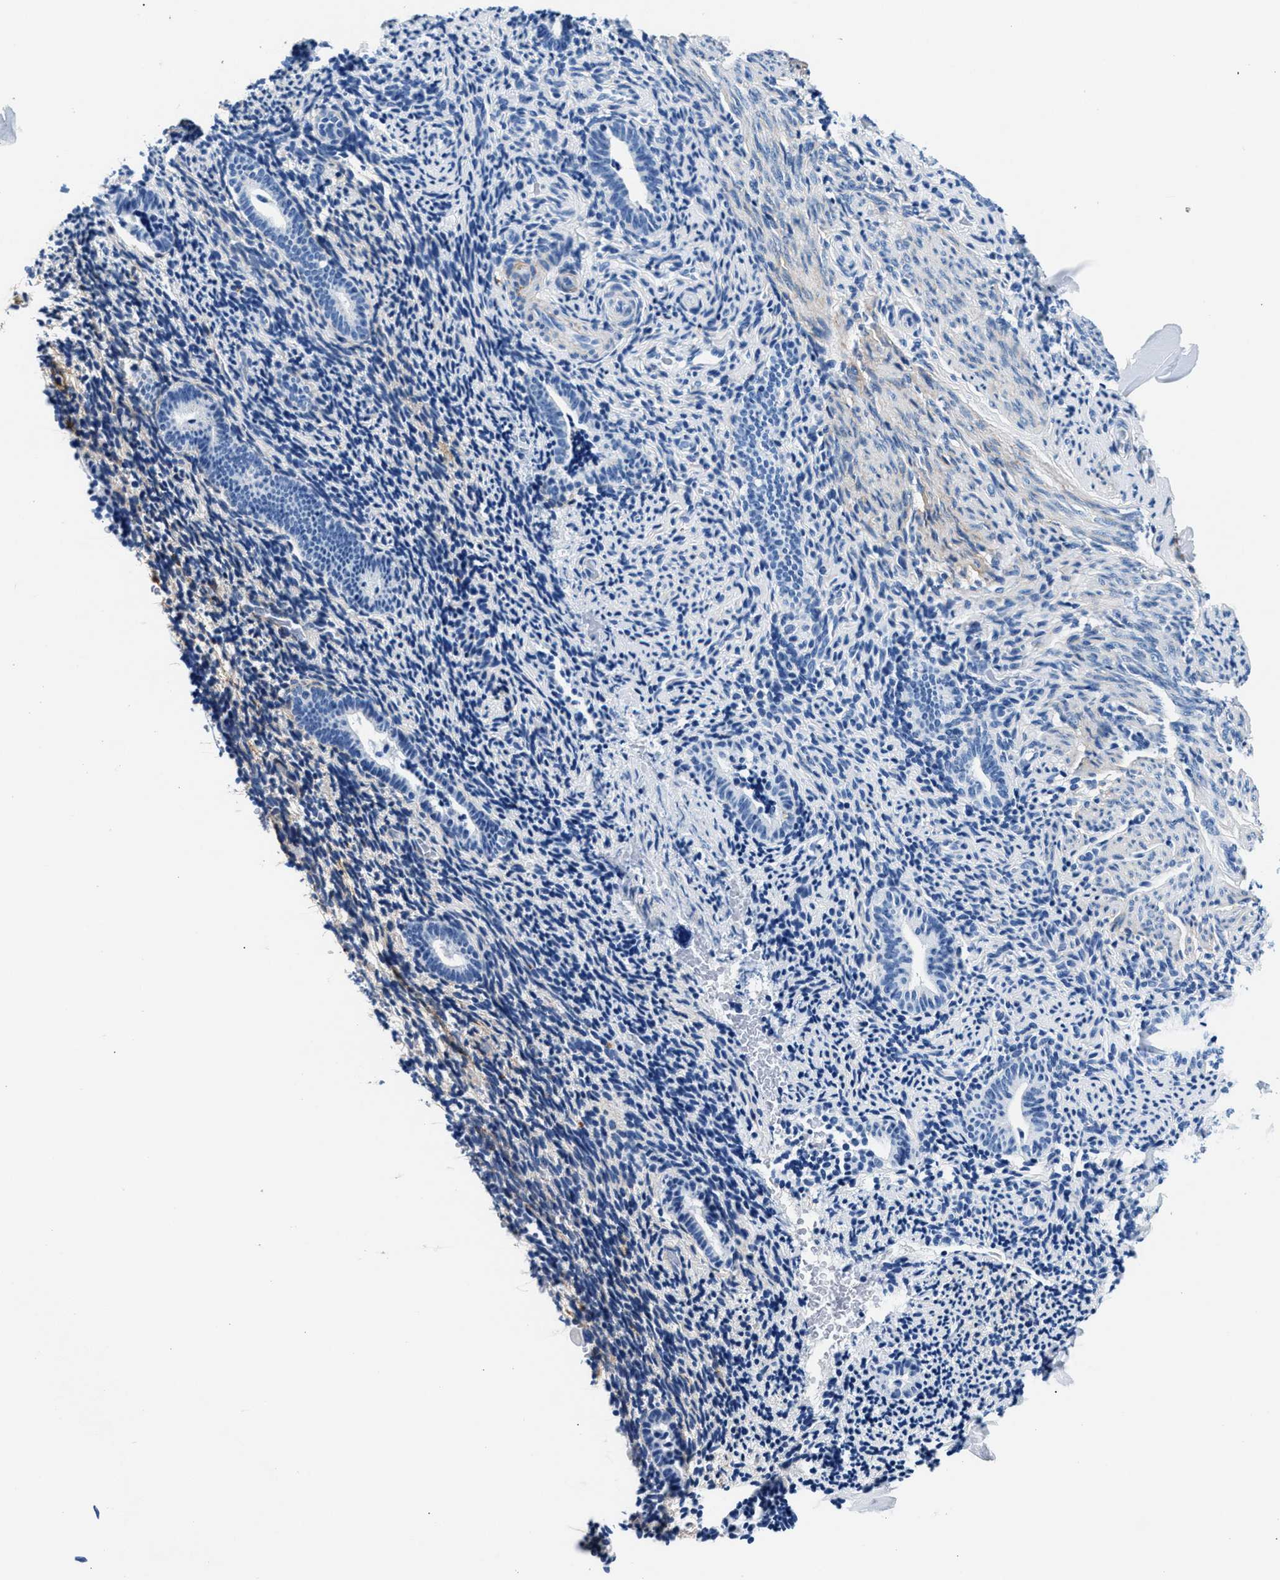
{"staining": {"intensity": "negative", "quantity": "none", "location": "none"}, "tissue": "endometrium", "cell_type": "Cells in endometrial stroma", "image_type": "normal", "snomed": [{"axis": "morphology", "description": "Normal tissue, NOS"}, {"axis": "topography", "description": "Endometrium"}], "caption": "IHC histopathology image of benign endometrium: endometrium stained with DAB (3,3'-diaminobenzidine) shows no significant protein positivity in cells in endometrial stroma.", "gene": "TNR", "patient": {"sex": "female", "age": 51}}